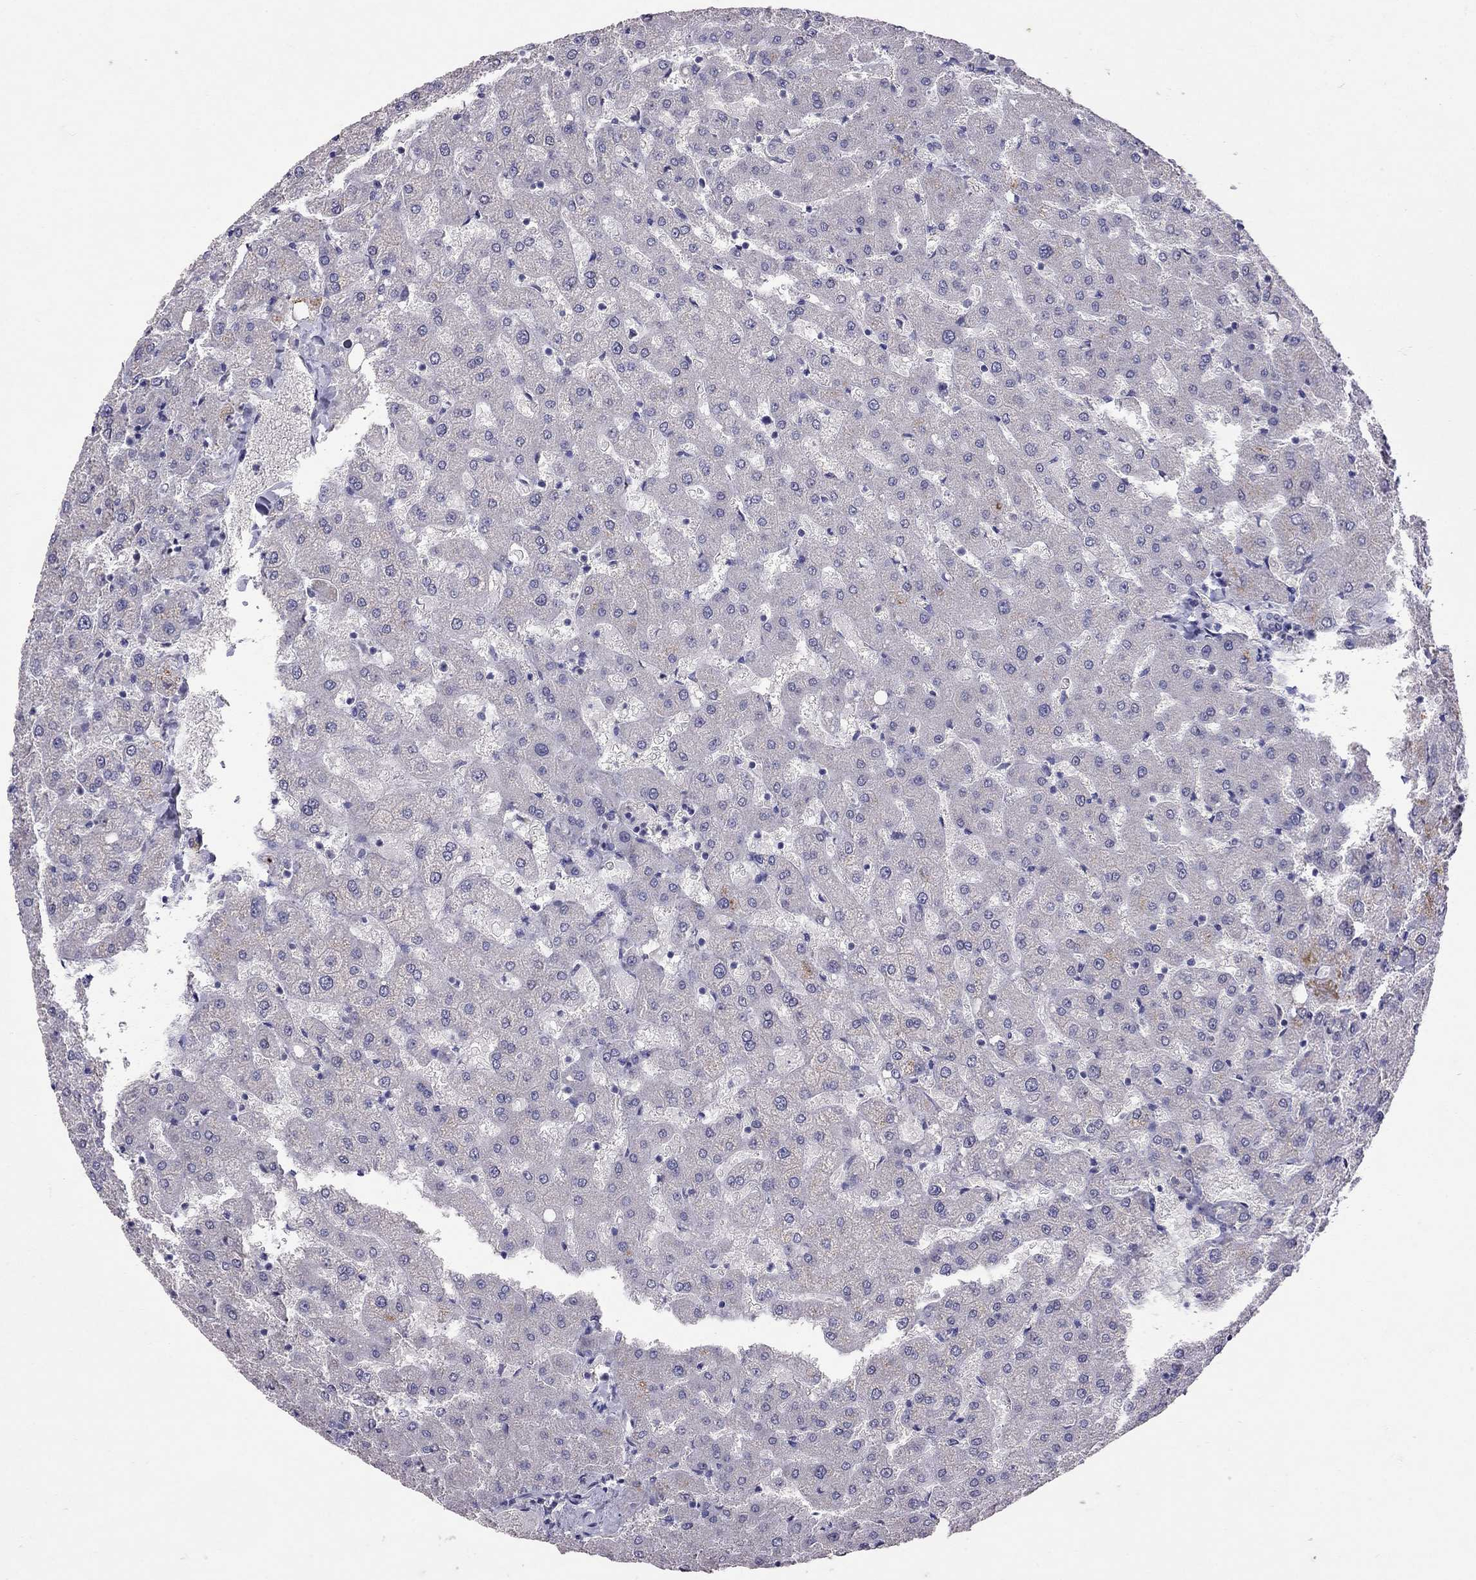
{"staining": {"intensity": "negative", "quantity": "none", "location": "none"}, "tissue": "liver", "cell_type": "Cholangiocytes", "image_type": "normal", "snomed": [{"axis": "morphology", "description": "Normal tissue, NOS"}, {"axis": "topography", "description": "Liver"}], "caption": "DAB immunohistochemical staining of unremarkable liver shows no significant staining in cholangiocytes. (Stains: DAB (3,3'-diaminobenzidine) immunohistochemistry (IHC) with hematoxylin counter stain, Microscopy: brightfield microscopy at high magnification).", "gene": "FST", "patient": {"sex": "female", "age": 50}}